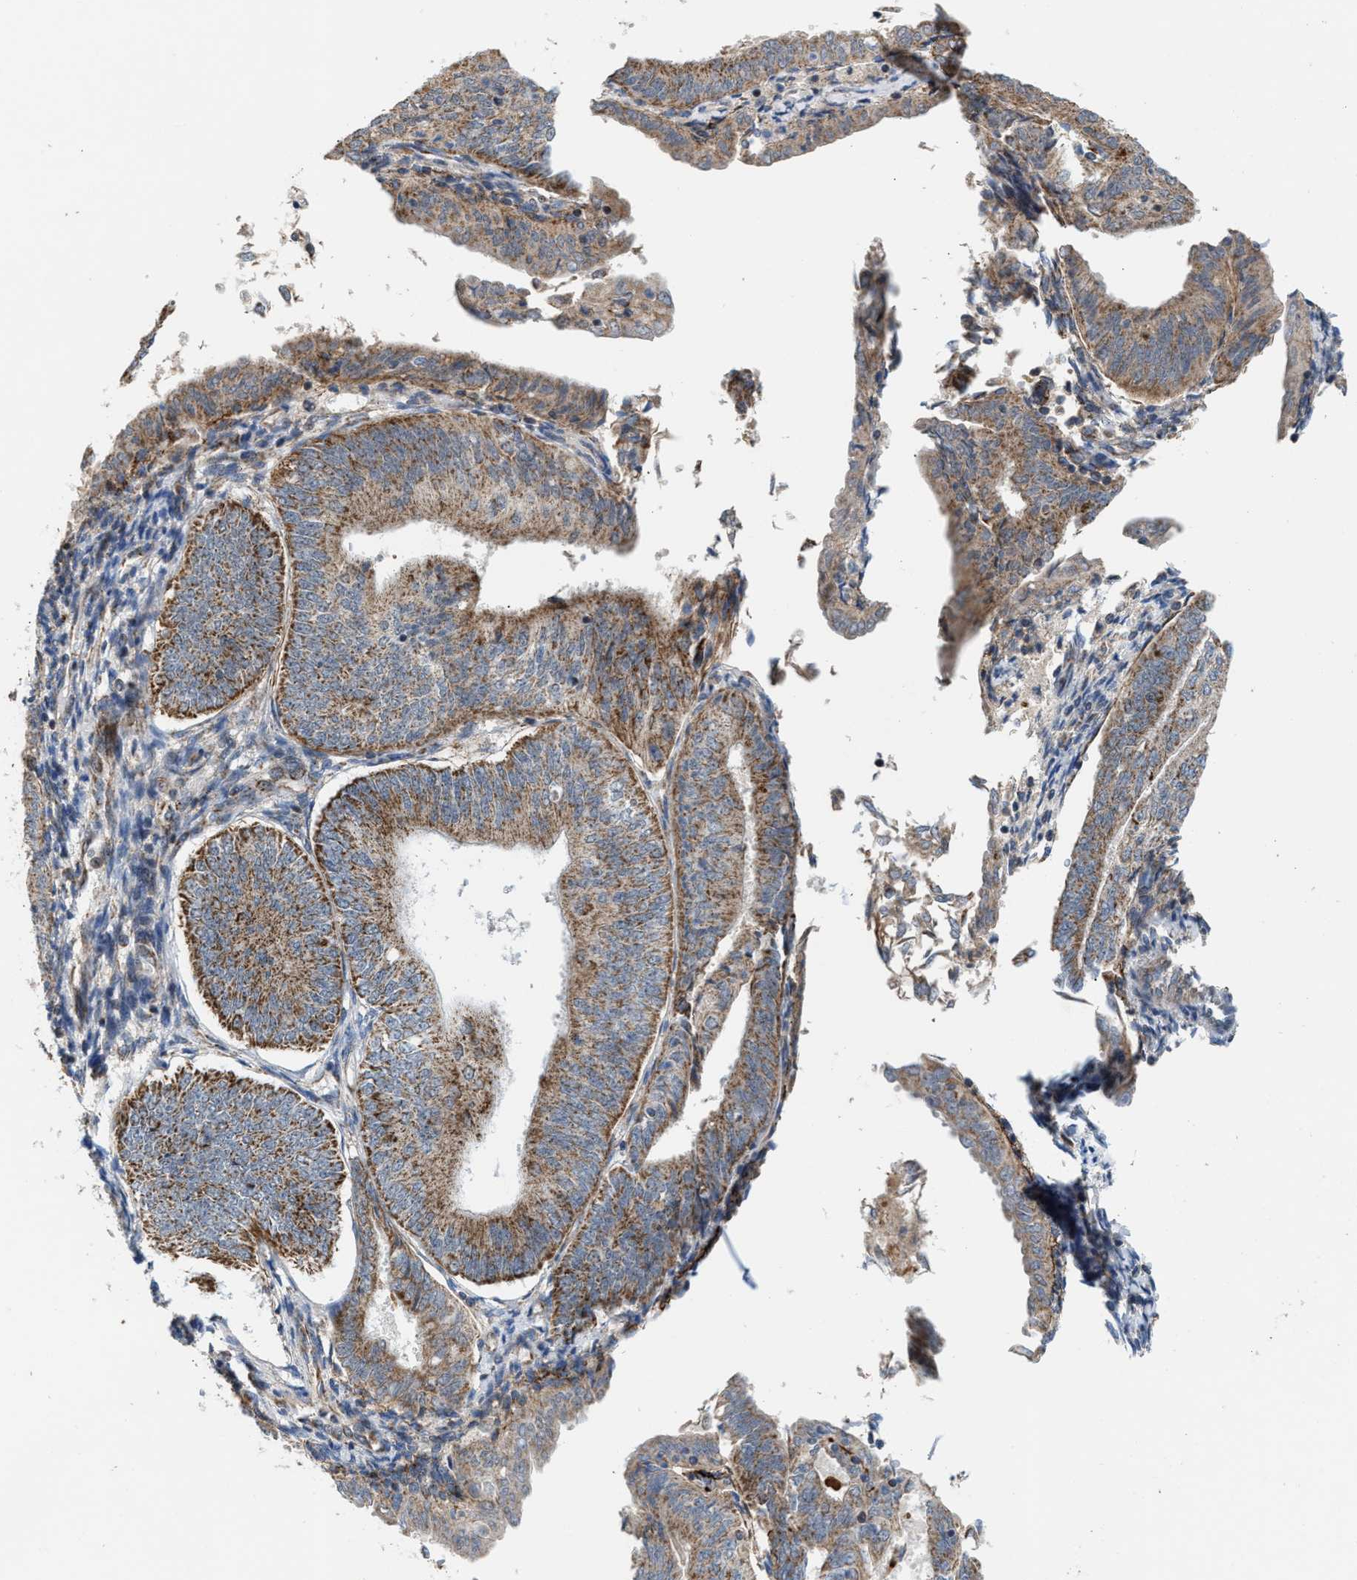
{"staining": {"intensity": "moderate", "quantity": ">75%", "location": "cytoplasmic/membranous"}, "tissue": "endometrial cancer", "cell_type": "Tumor cells", "image_type": "cancer", "snomed": [{"axis": "morphology", "description": "Adenocarcinoma, NOS"}, {"axis": "topography", "description": "Endometrium"}], "caption": "Endometrial cancer tissue reveals moderate cytoplasmic/membranous staining in approximately >75% of tumor cells", "gene": "PMPCA", "patient": {"sex": "female", "age": 58}}